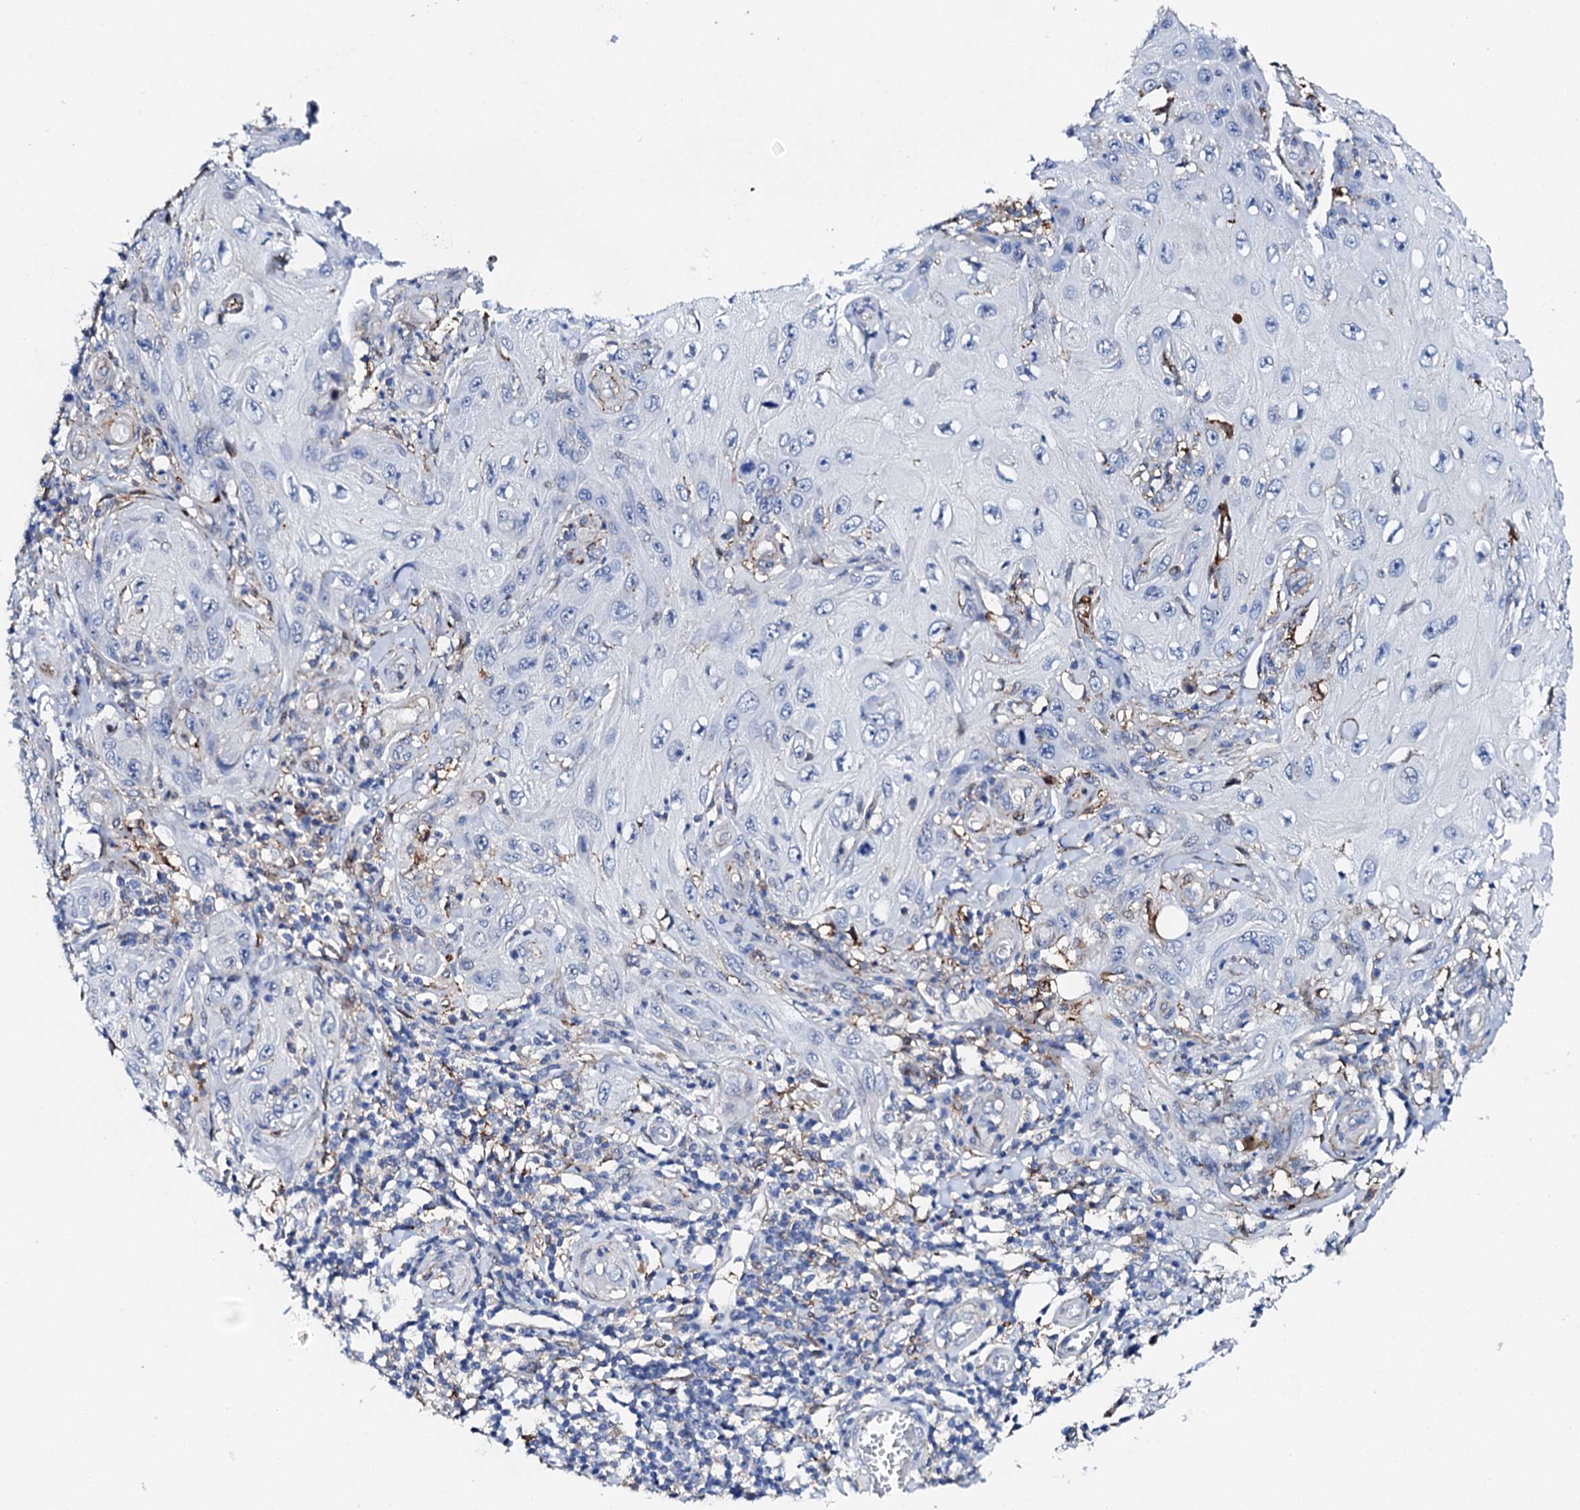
{"staining": {"intensity": "negative", "quantity": "none", "location": "none"}, "tissue": "skin cancer", "cell_type": "Tumor cells", "image_type": "cancer", "snomed": [{"axis": "morphology", "description": "Squamous cell carcinoma, NOS"}, {"axis": "topography", "description": "Skin"}], "caption": "This photomicrograph is of skin squamous cell carcinoma stained with immunohistochemistry to label a protein in brown with the nuclei are counter-stained blue. There is no expression in tumor cells. Nuclei are stained in blue.", "gene": "MED13L", "patient": {"sex": "female", "age": 73}}